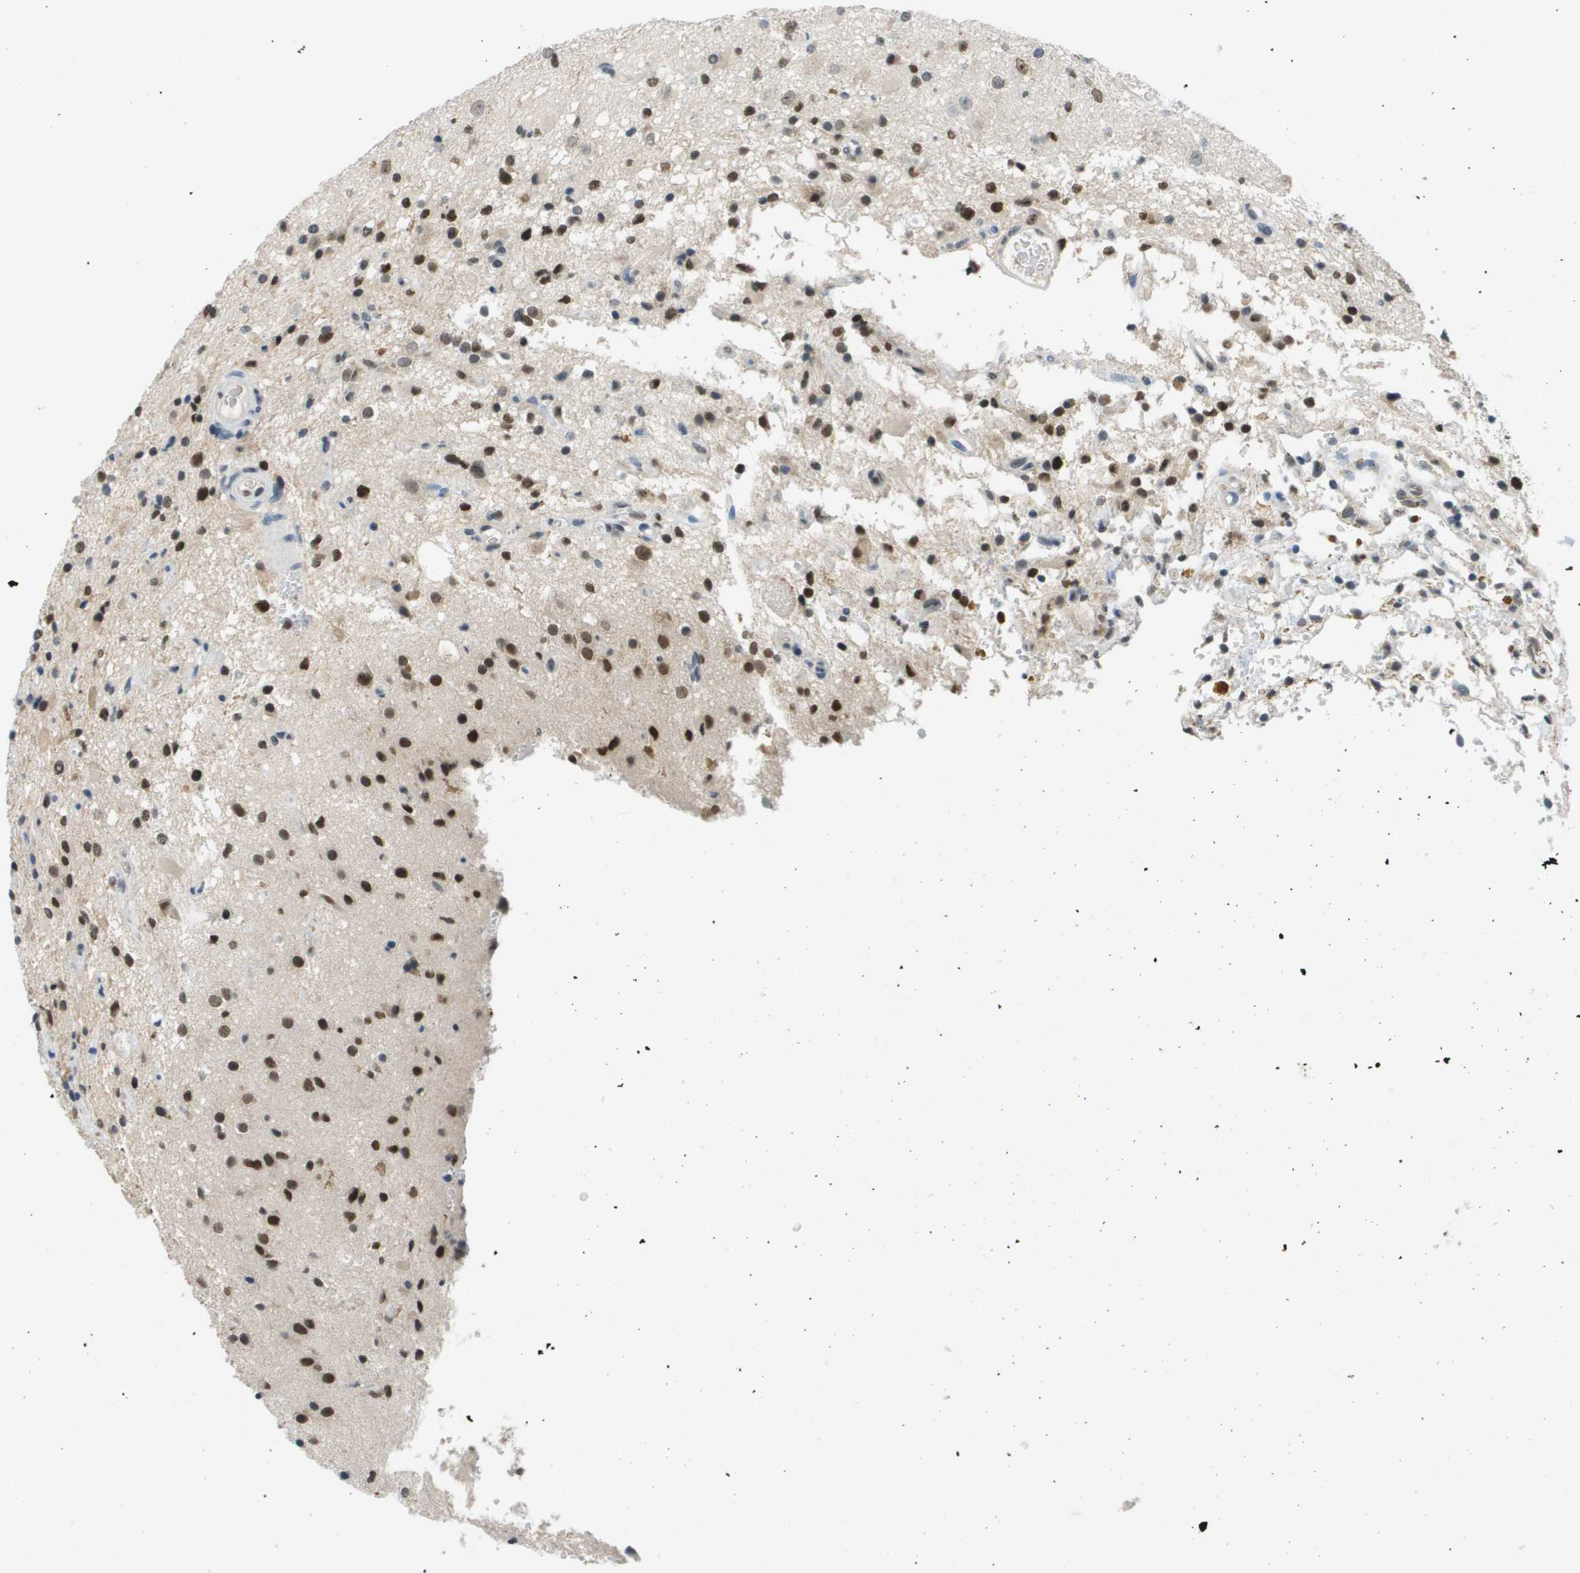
{"staining": {"intensity": "strong", "quantity": "25%-75%", "location": "nuclear"}, "tissue": "glioma", "cell_type": "Tumor cells", "image_type": "cancer", "snomed": [{"axis": "morphology", "description": "Glioma, malignant, High grade"}, {"axis": "topography", "description": "Brain"}], "caption": "Human malignant glioma (high-grade) stained for a protein (brown) shows strong nuclear positive expression in approximately 25%-75% of tumor cells.", "gene": "CBX5", "patient": {"sex": "male", "age": 33}}